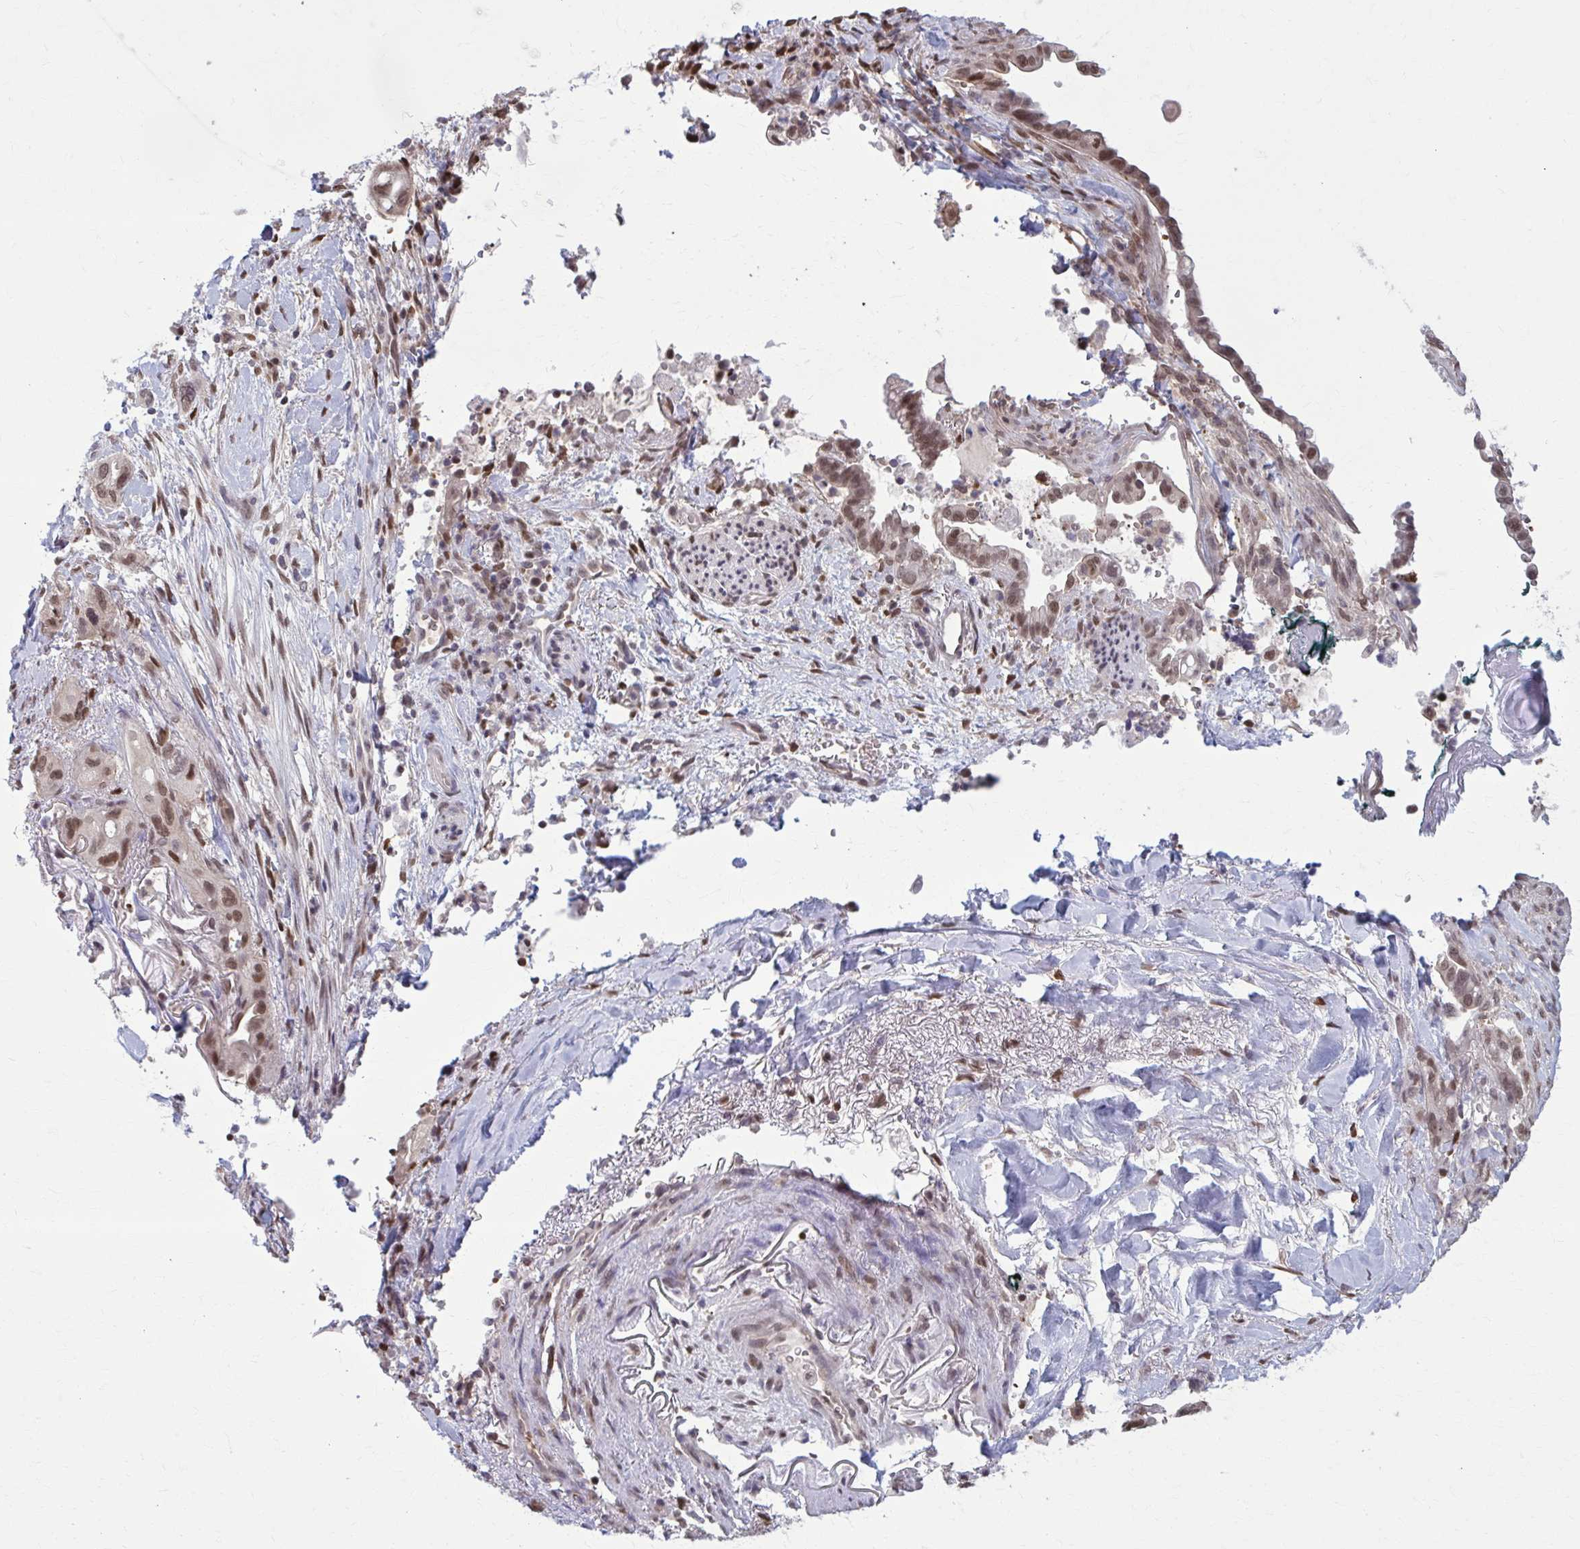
{"staining": {"intensity": "moderate", "quantity": ">75%", "location": "nuclear"}, "tissue": "pancreatic cancer", "cell_type": "Tumor cells", "image_type": "cancer", "snomed": [{"axis": "morphology", "description": "Adenocarcinoma, NOS"}, {"axis": "topography", "description": "Pancreas"}], "caption": "Immunohistochemical staining of human pancreatic cancer (adenocarcinoma) demonstrates moderate nuclear protein expression in approximately >75% of tumor cells. The staining was performed using DAB (3,3'-diaminobenzidine) to visualize the protein expression in brown, while the nuclei were stained in blue with hematoxylin (Magnification: 20x).", "gene": "MDH1", "patient": {"sex": "male", "age": 44}}